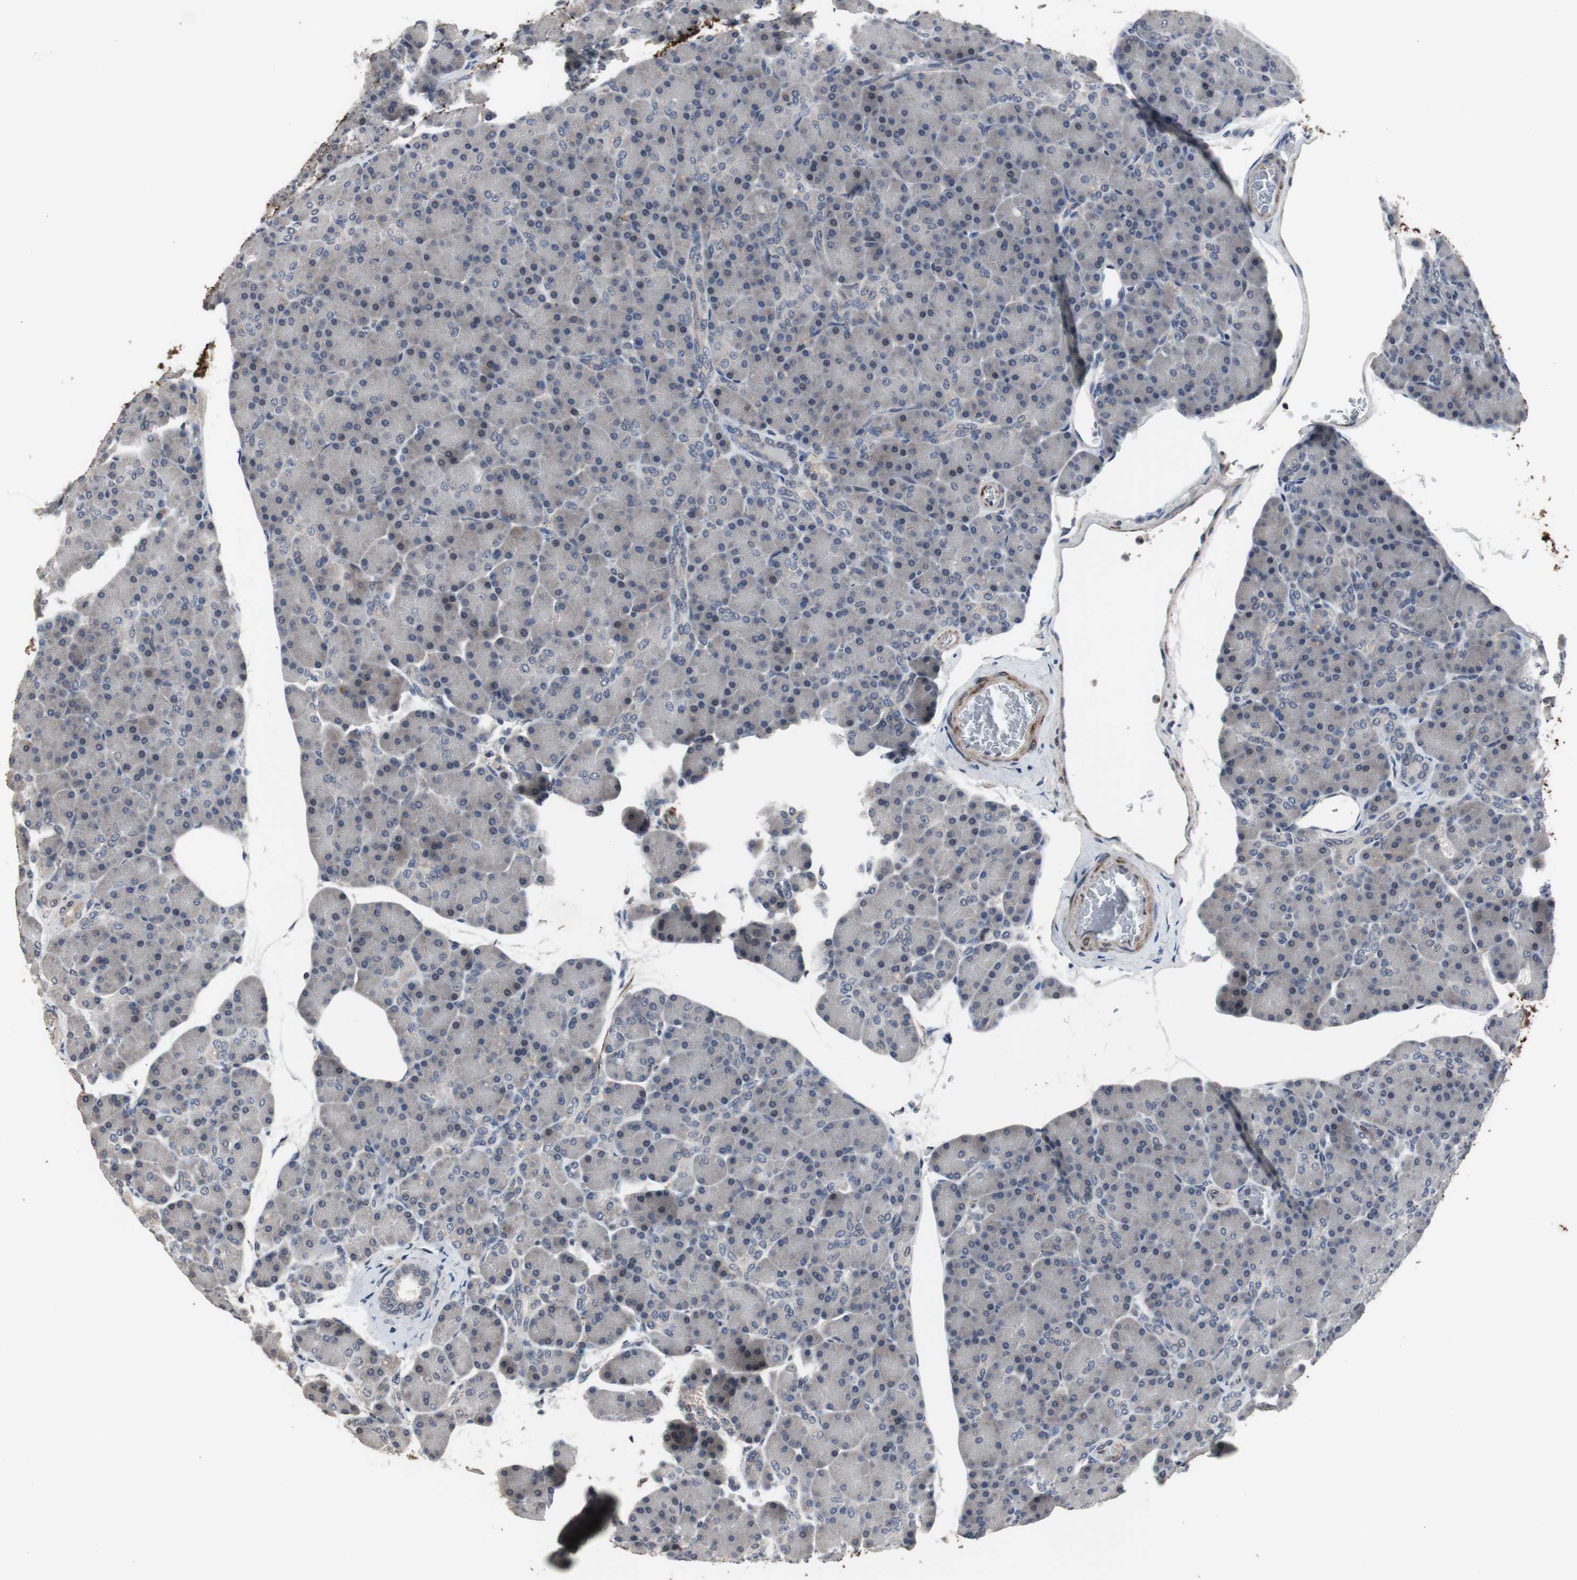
{"staining": {"intensity": "negative", "quantity": "none", "location": "none"}, "tissue": "pancreas", "cell_type": "Exocrine glandular cells", "image_type": "normal", "snomed": [{"axis": "morphology", "description": "Normal tissue, NOS"}, {"axis": "topography", "description": "Pancreas"}], "caption": "Immunohistochemical staining of benign human pancreas reveals no significant positivity in exocrine glandular cells.", "gene": "CRADD", "patient": {"sex": "female", "age": 43}}